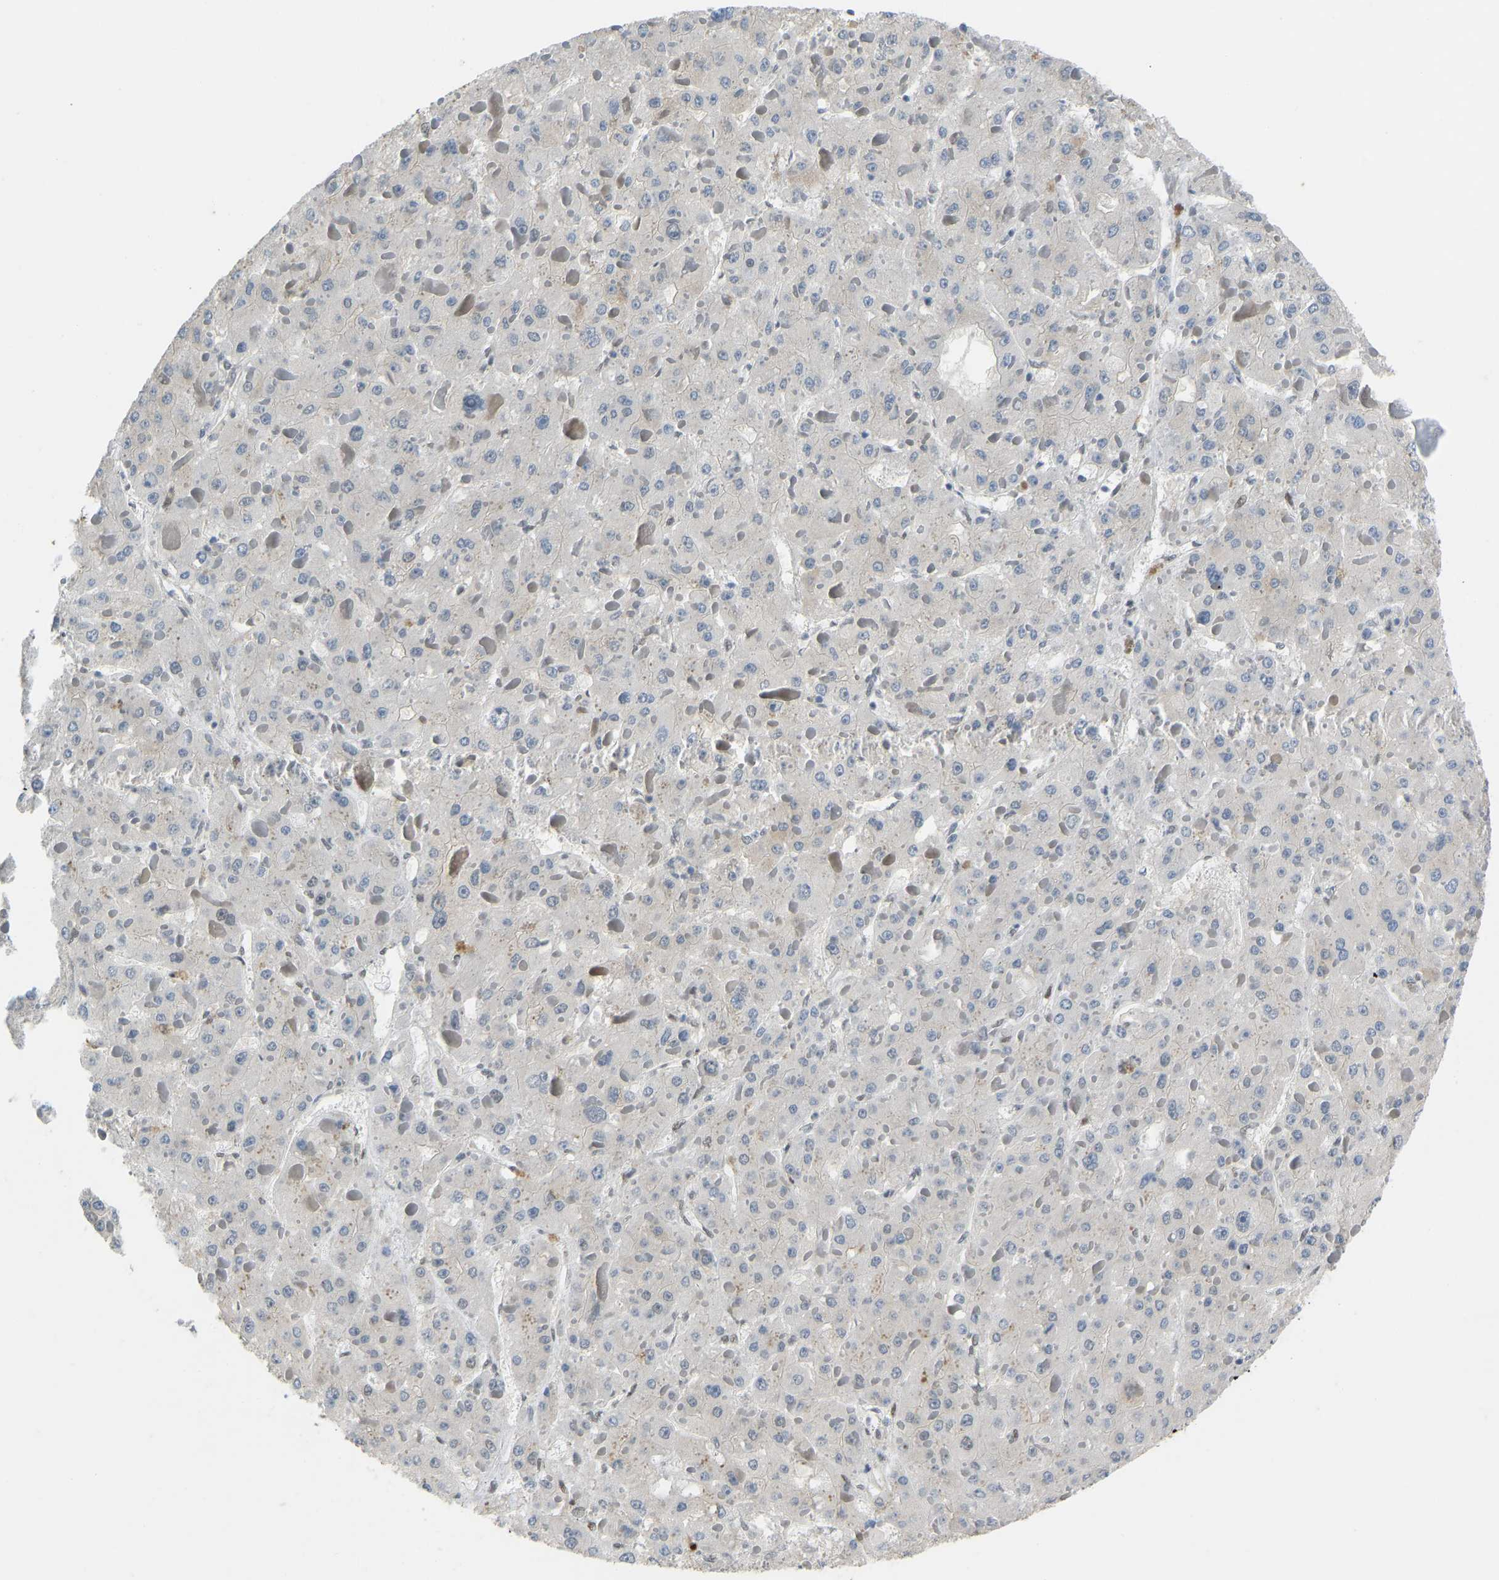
{"staining": {"intensity": "negative", "quantity": "none", "location": "none"}, "tissue": "liver cancer", "cell_type": "Tumor cells", "image_type": "cancer", "snomed": [{"axis": "morphology", "description": "Carcinoma, Hepatocellular, NOS"}, {"axis": "topography", "description": "Liver"}], "caption": "This image is of hepatocellular carcinoma (liver) stained with immunohistochemistry (IHC) to label a protein in brown with the nuclei are counter-stained blue. There is no positivity in tumor cells. Nuclei are stained in blue.", "gene": "FOXK1", "patient": {"sex": "female", "age": 73}}